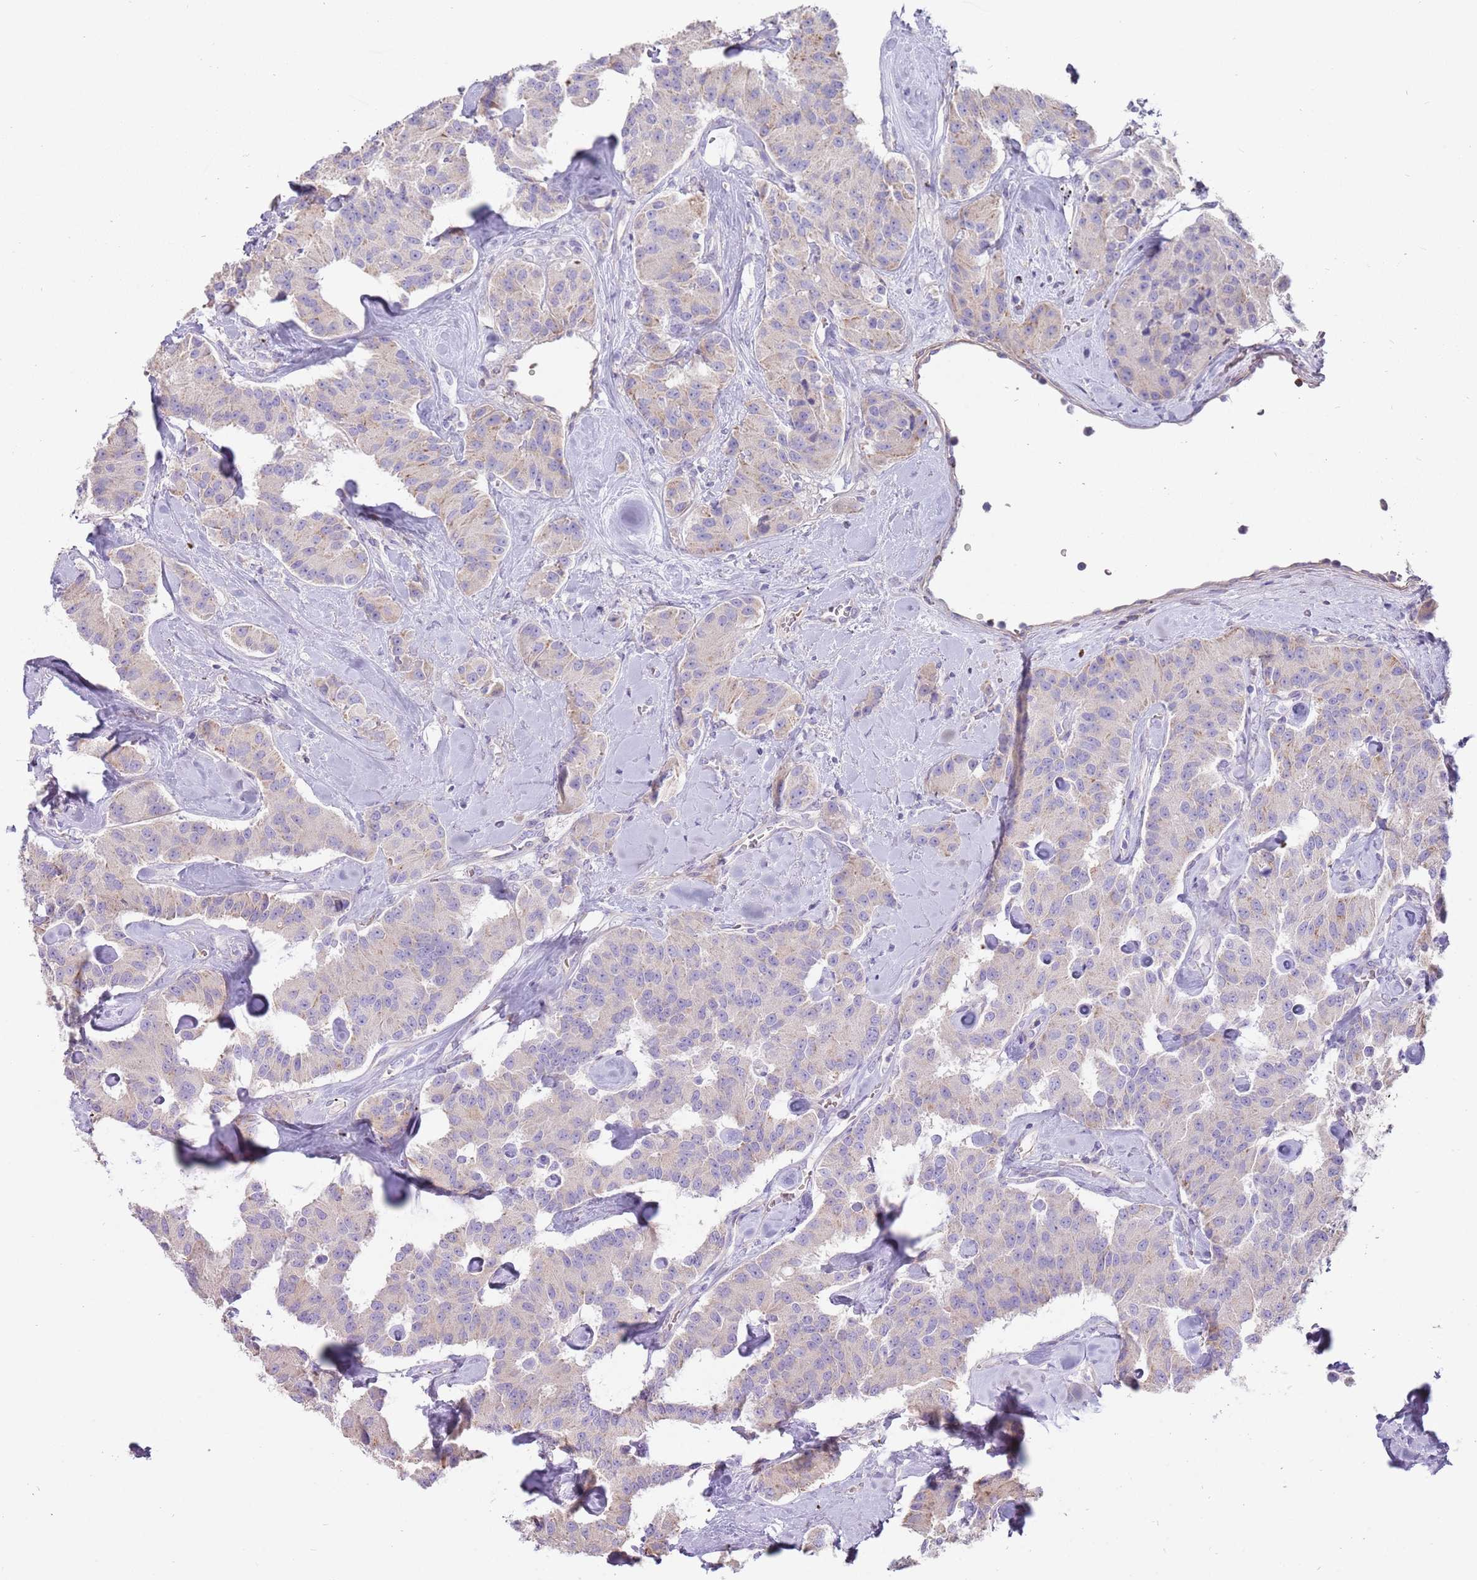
{"staining": {"intensity": "negative", "quantity": "none", "location": "none"}, "tissue": "carcinoid", "cell_type": "Tumor cells", "image_type": "cancer", "snomed": [{"axis": "morphology", "description": "Carcinoid, malignant, NOS"}, {"axis": "topography", "description": "Pancreas"}], "caption": "Immunohistochemistry (IHC) micrograph of human carcinoid stained for a protein (brown), which demonstrates no staining in tumor cells. (IHC, brightfield microscopy, high magnification).", "gene": "MCUB", "patient": {"sex": "male", "age": 41}}